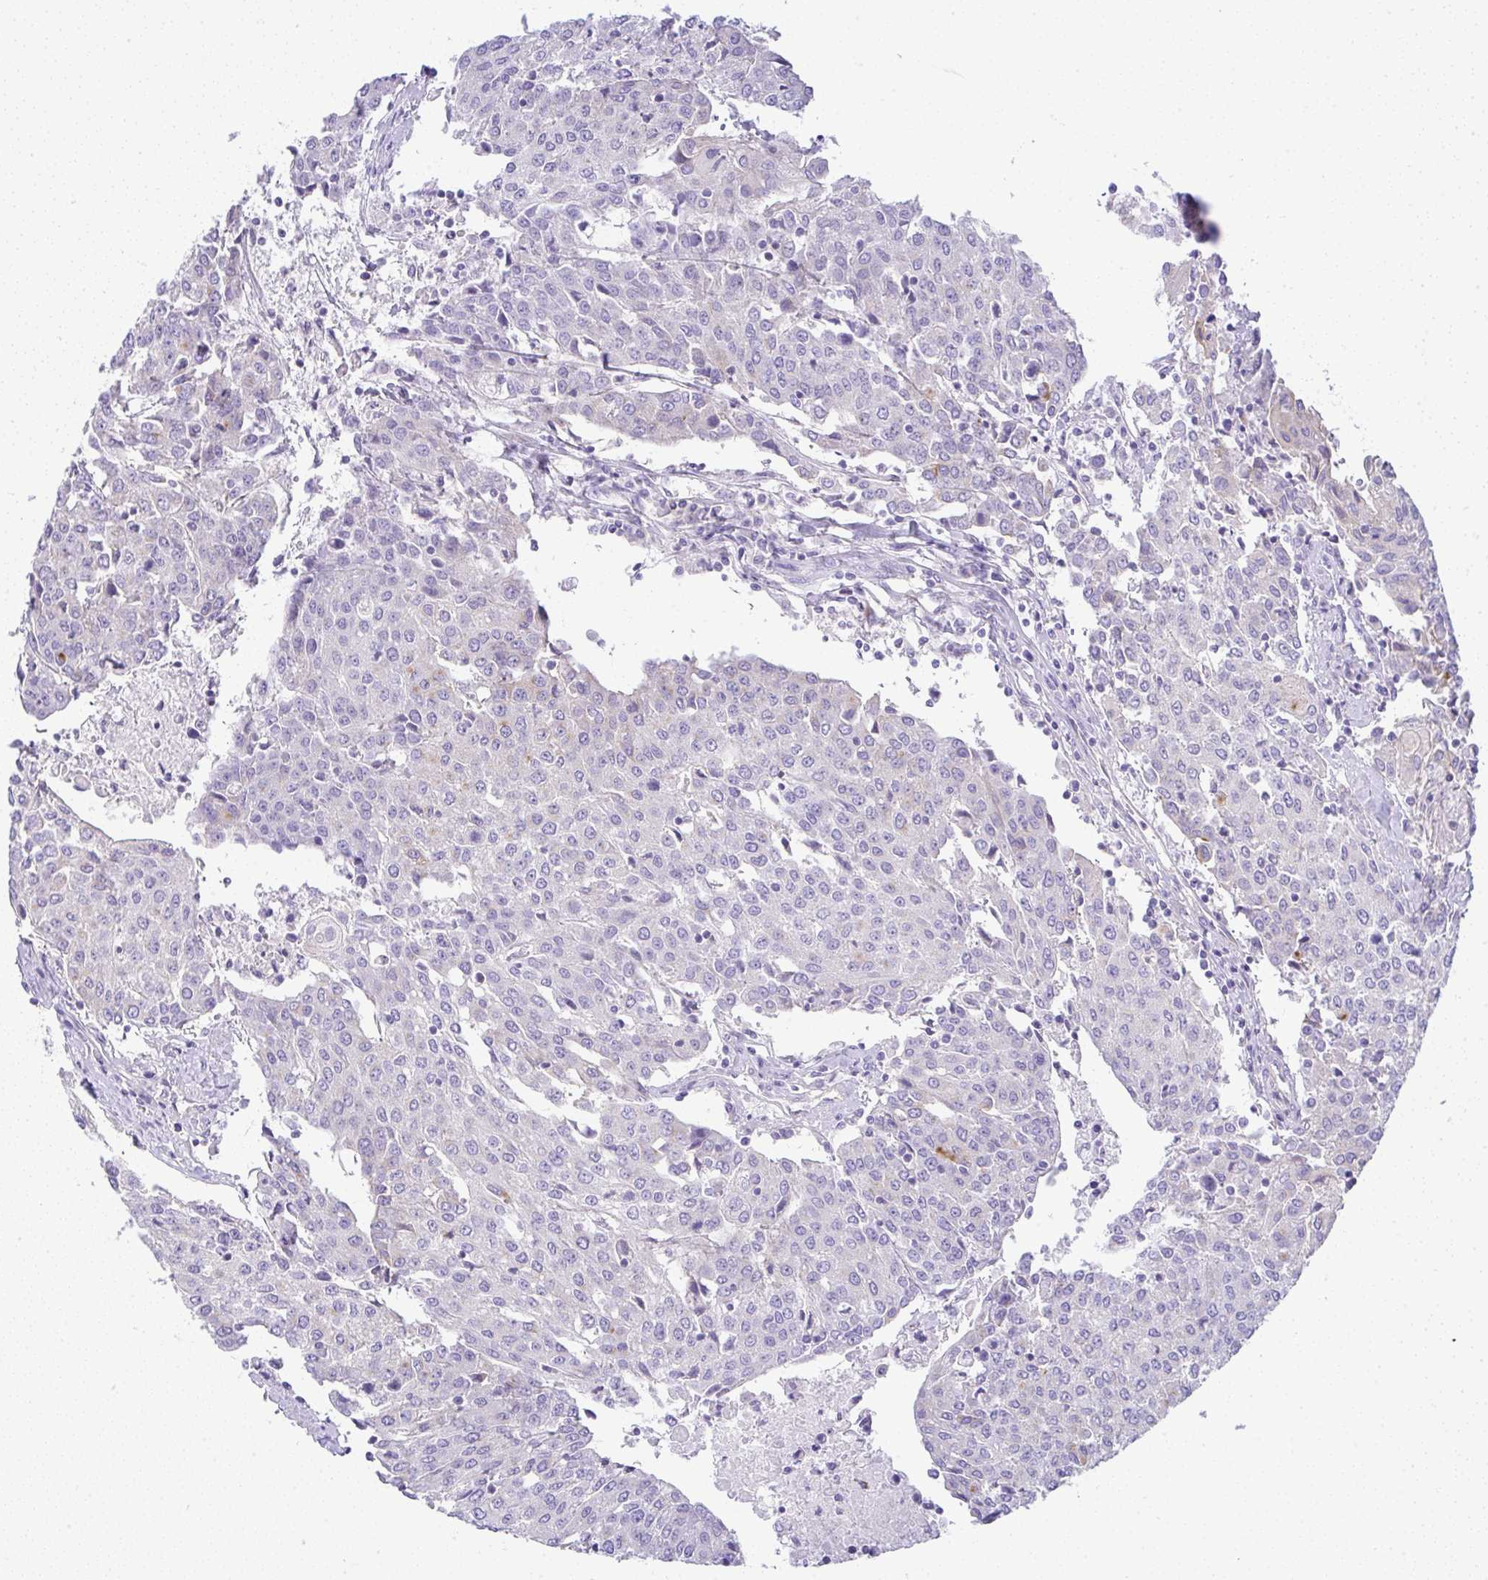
{"staining": {"intensity": "negative", "quantity": "none", "location": "none"}, "tissue": "urothelial cancer", "cell_type": "Tumor cells", "image_type": "cancer", "snomed": [{"axis": "morphology", "description": "Urothelial carcinoma, High grade"}, {"axis": "topography", "description": "Urinary bladder"}], "caption": "Urothelial cancer was stained to show a protein in brown. There is no significant expression in tumor cells. The staining was performed using DAB (3,3'-diaminobenzidine) to visualize the protein expression in brown, while the nuclei were stained in blue with hematoxylin (Magnification: 20x).", "gene": "FAM177A1", "patient": {"sex": "female", "age": 85}}